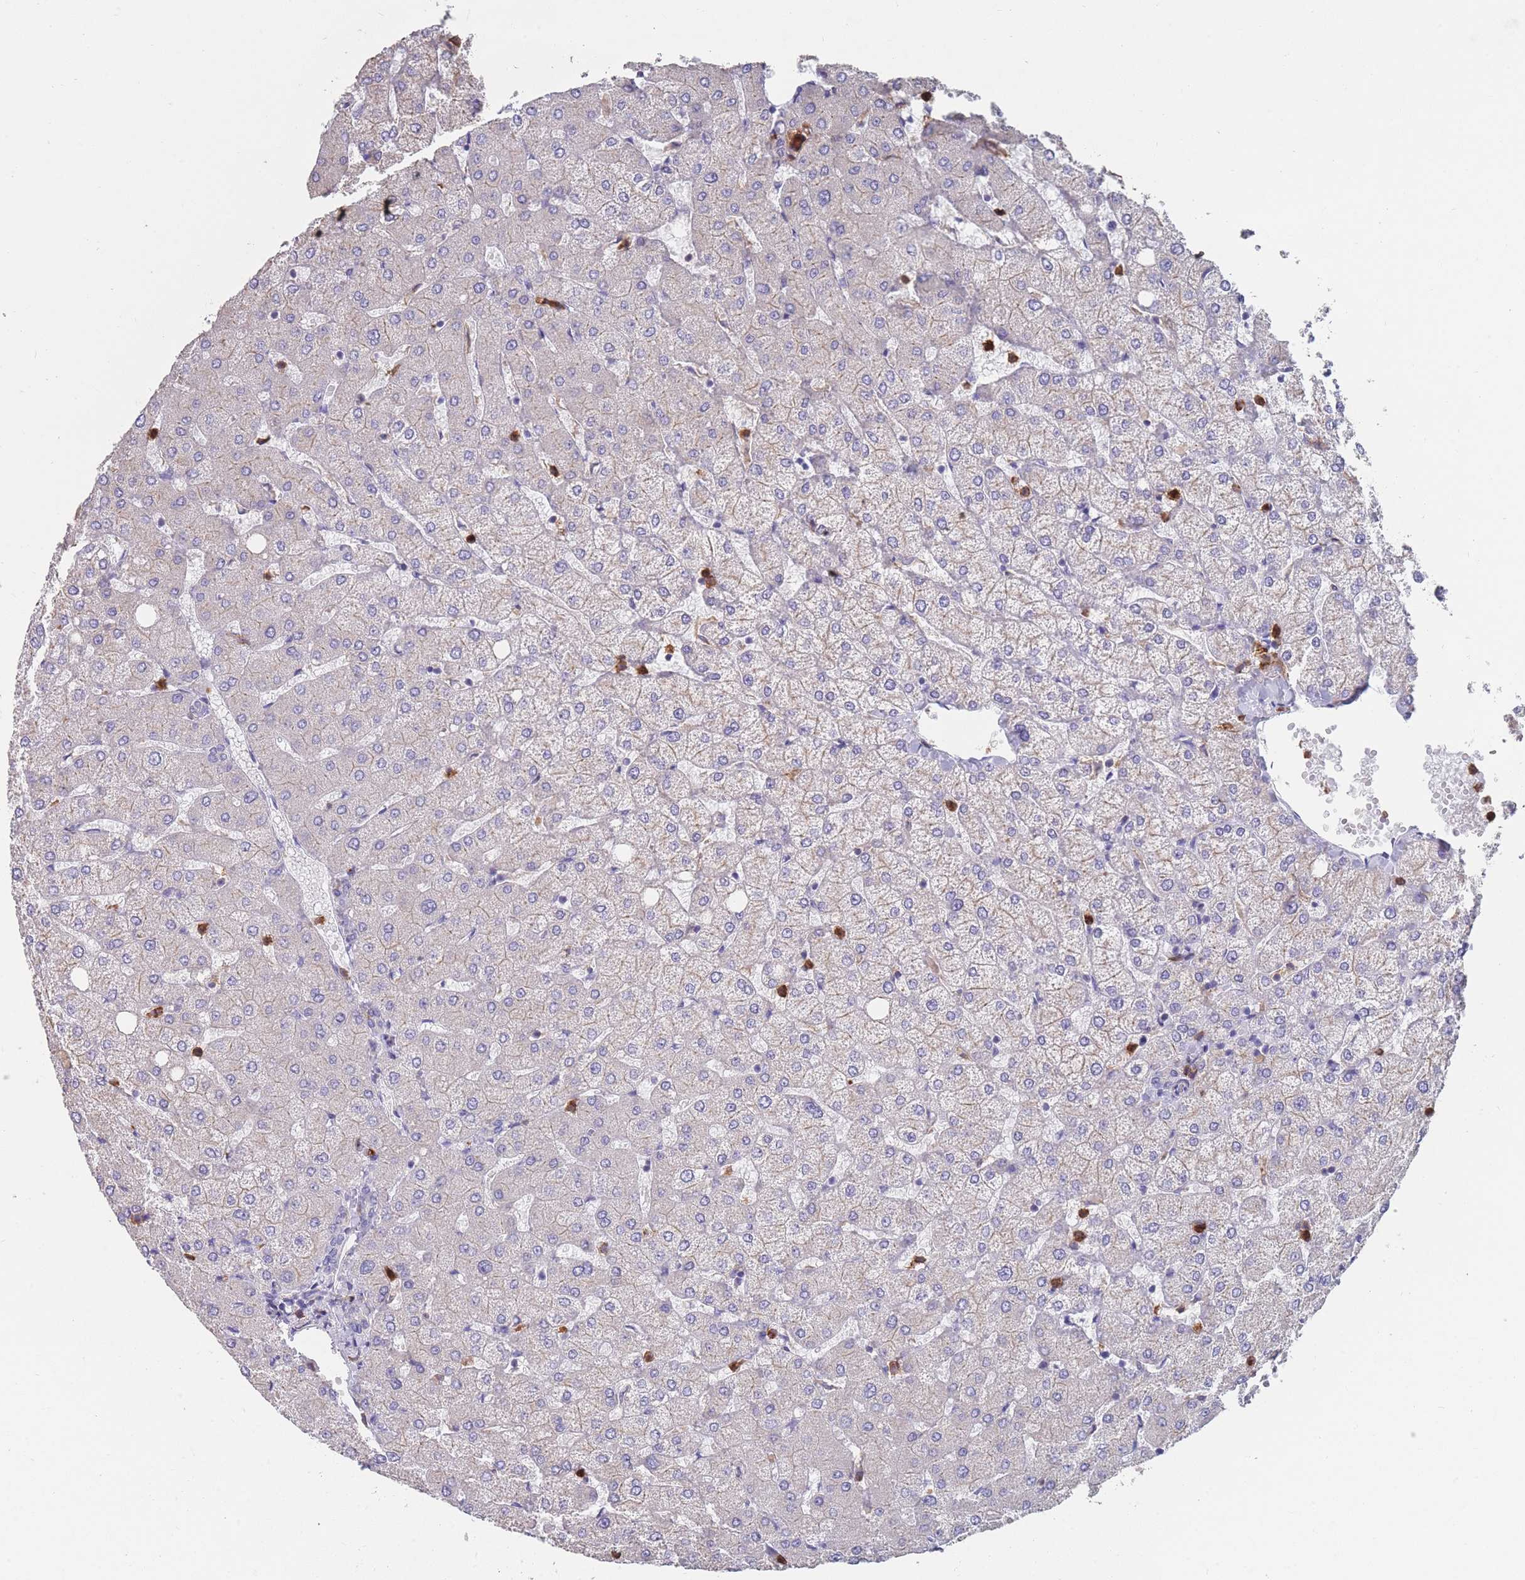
{"staining": {"intensity": "negative", "quantity": "none", "location": "none"}, "tissue": "liver", "cell_type": "Cholangiocytes", "image_type": "normal", "snomed": [{"axis": "morphology", "description": "Normal tissue, NOS"}, {"axis": "topography", "description": "Liver"}], "caption": "High power microscopy image of an IHC photomicrograph of normal liver, revealing no significant staining in cholangiocytes. (Immunohistochemistry, brightfield microscopy, high magnification).", "gene": "CLEC12A", "patient": {"sex": "female", "age": 54}}